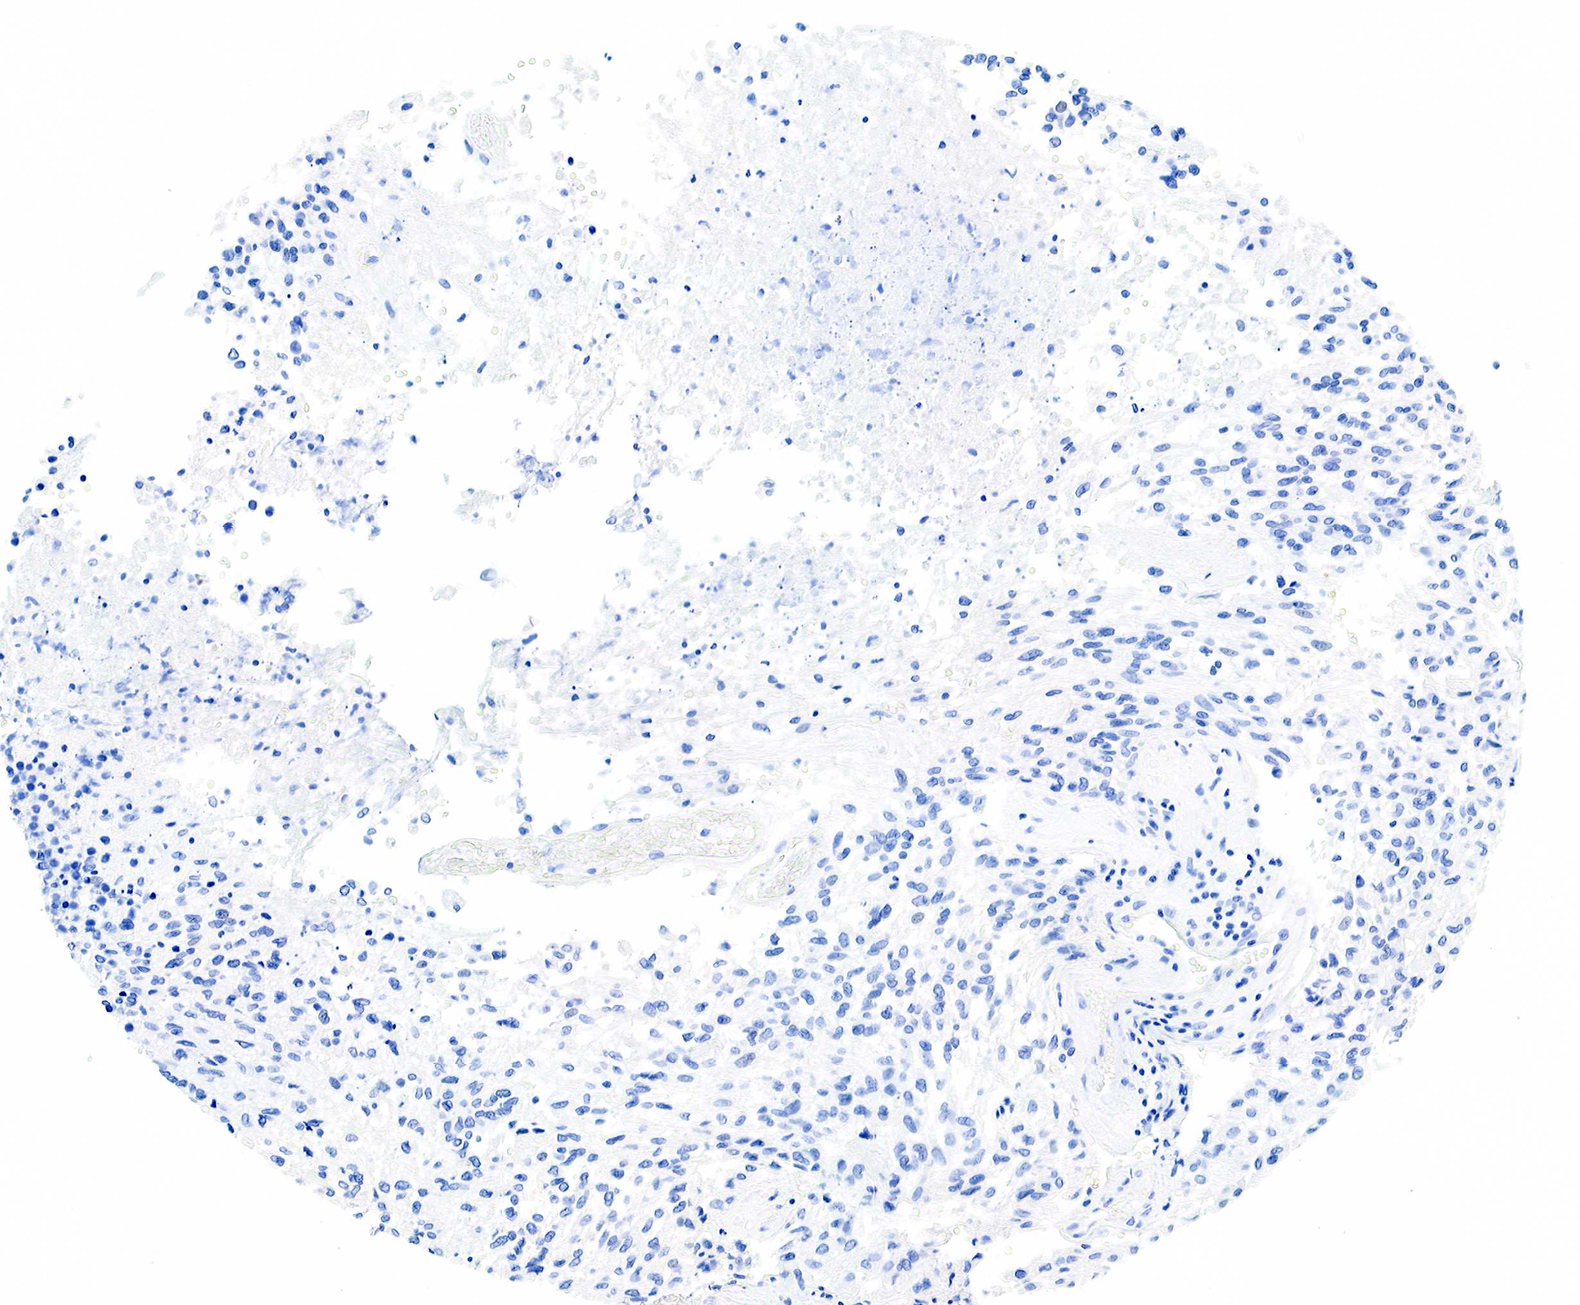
{"staining": {"intensity": "negative", "quantity": "none", "location": "none"}, "tissue": "glioma", "cell_type": "Tumor cells", "image_type": "cancer", "snomed": [{"axis": "morphology", "description": "Glioma, malignant, High grade"}, {"axis": "topography", "description": "Brain"}], "caption": "Immunohistochemistry (IHC) image of neoplastic tissue: malignant glioma (high-grade) stained with DAB demonstrates no significant protein staining in tumor cells. (Stains: DAB (3,3'-diaminobenzidine) immunohistochemistry with hematoxylin counter stain, Microscopy: brightfield microscopy at high magnification).", "gene": "KRT7", "patient": {"sex": "male", "age": 77}}